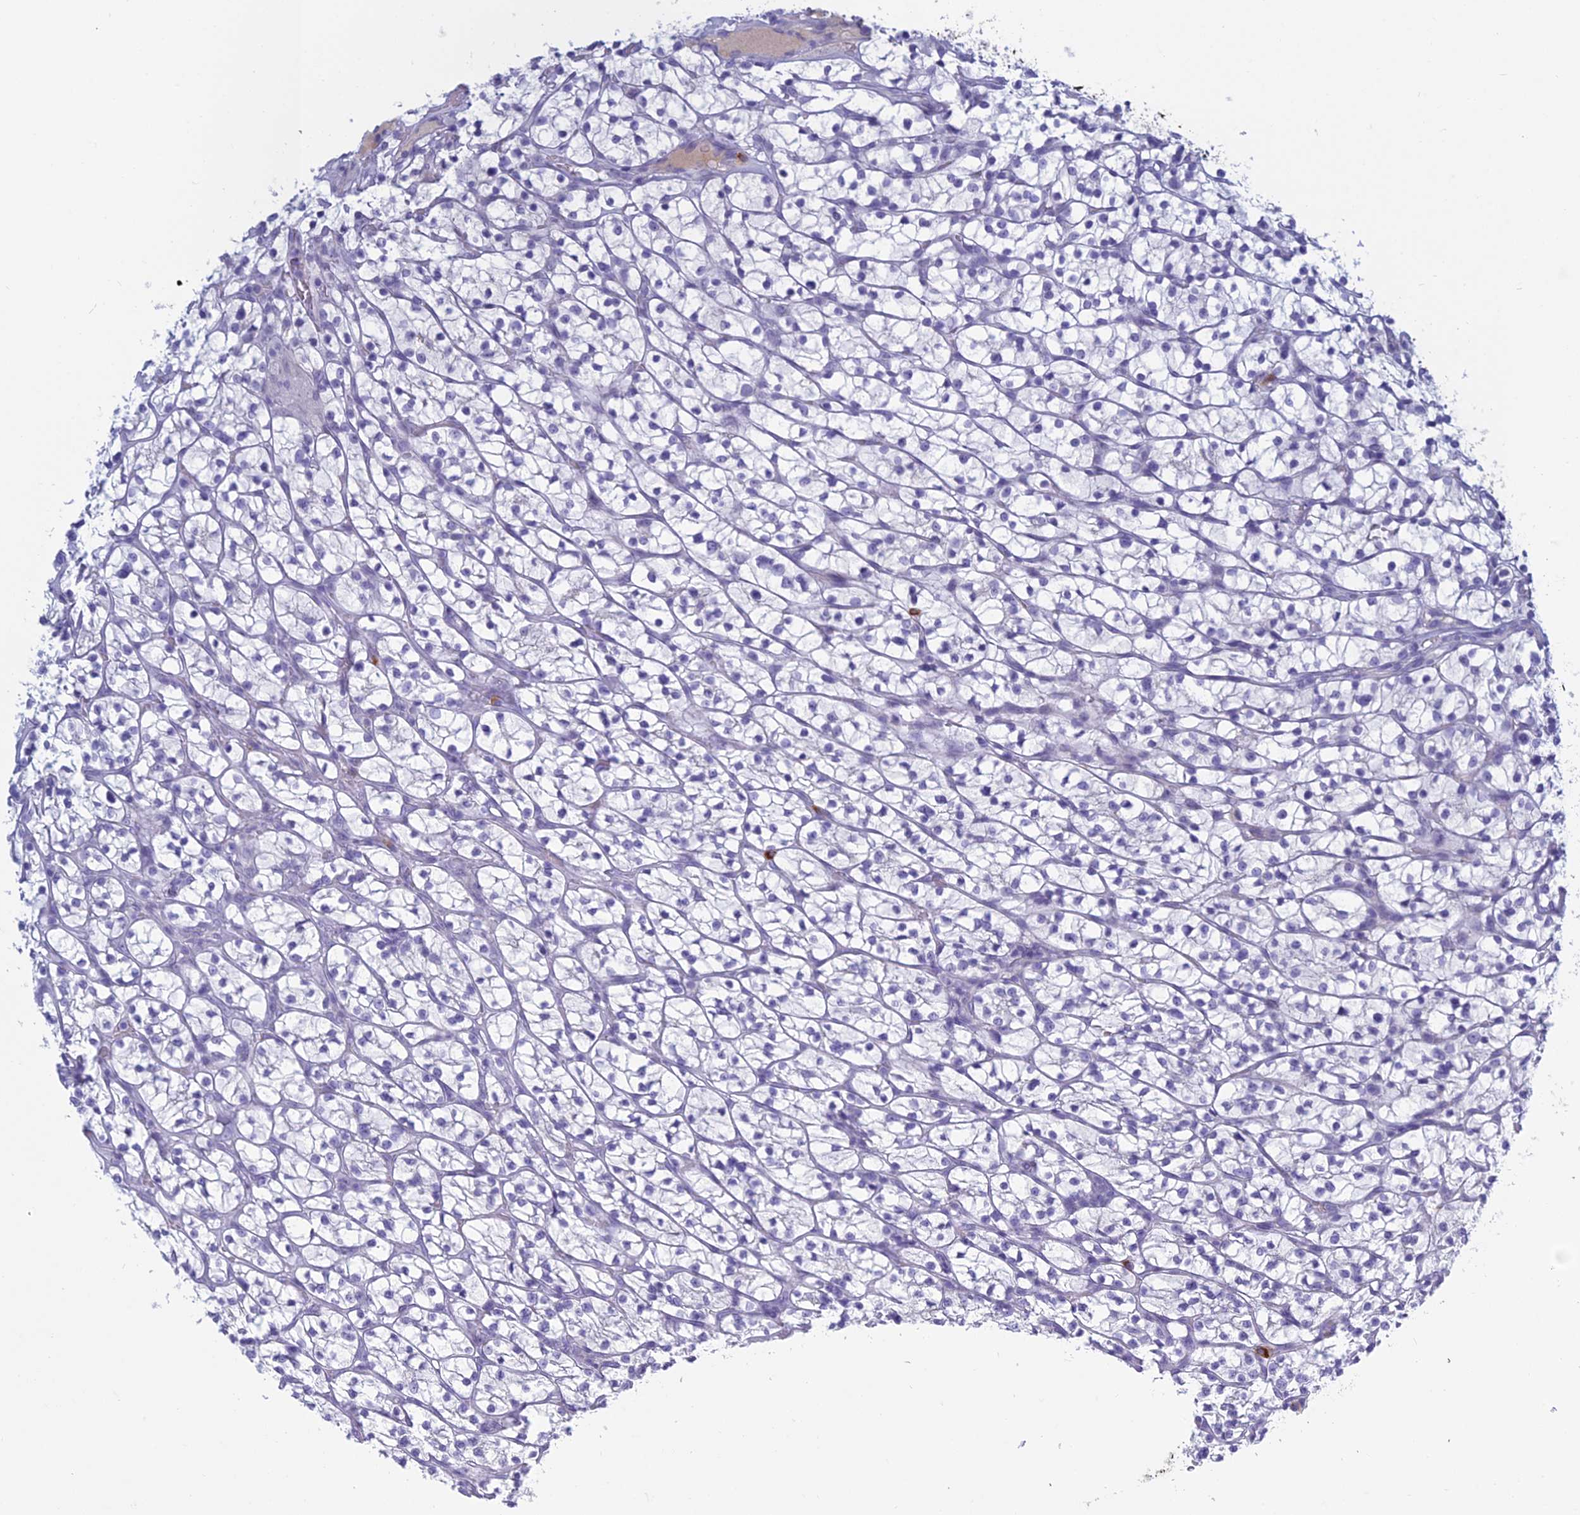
{"staining": {"intensity": "negative", "quantity": "none", "location": "none"}, "tissue": "renal cancer", "cell_type": "Tumor cells", "image_type": "cancer", "snomed": [{"axis": "morphology", "description": "Adenocarcinoma, NOS"}, {"axis": "topography", "description": "Kidney"}], "caption": "Immunohistochemistry of human renal cancer displays no positivity in tumor cells.", "gene": "MUC13", "patient": {"sex": "female", "age": 64}}